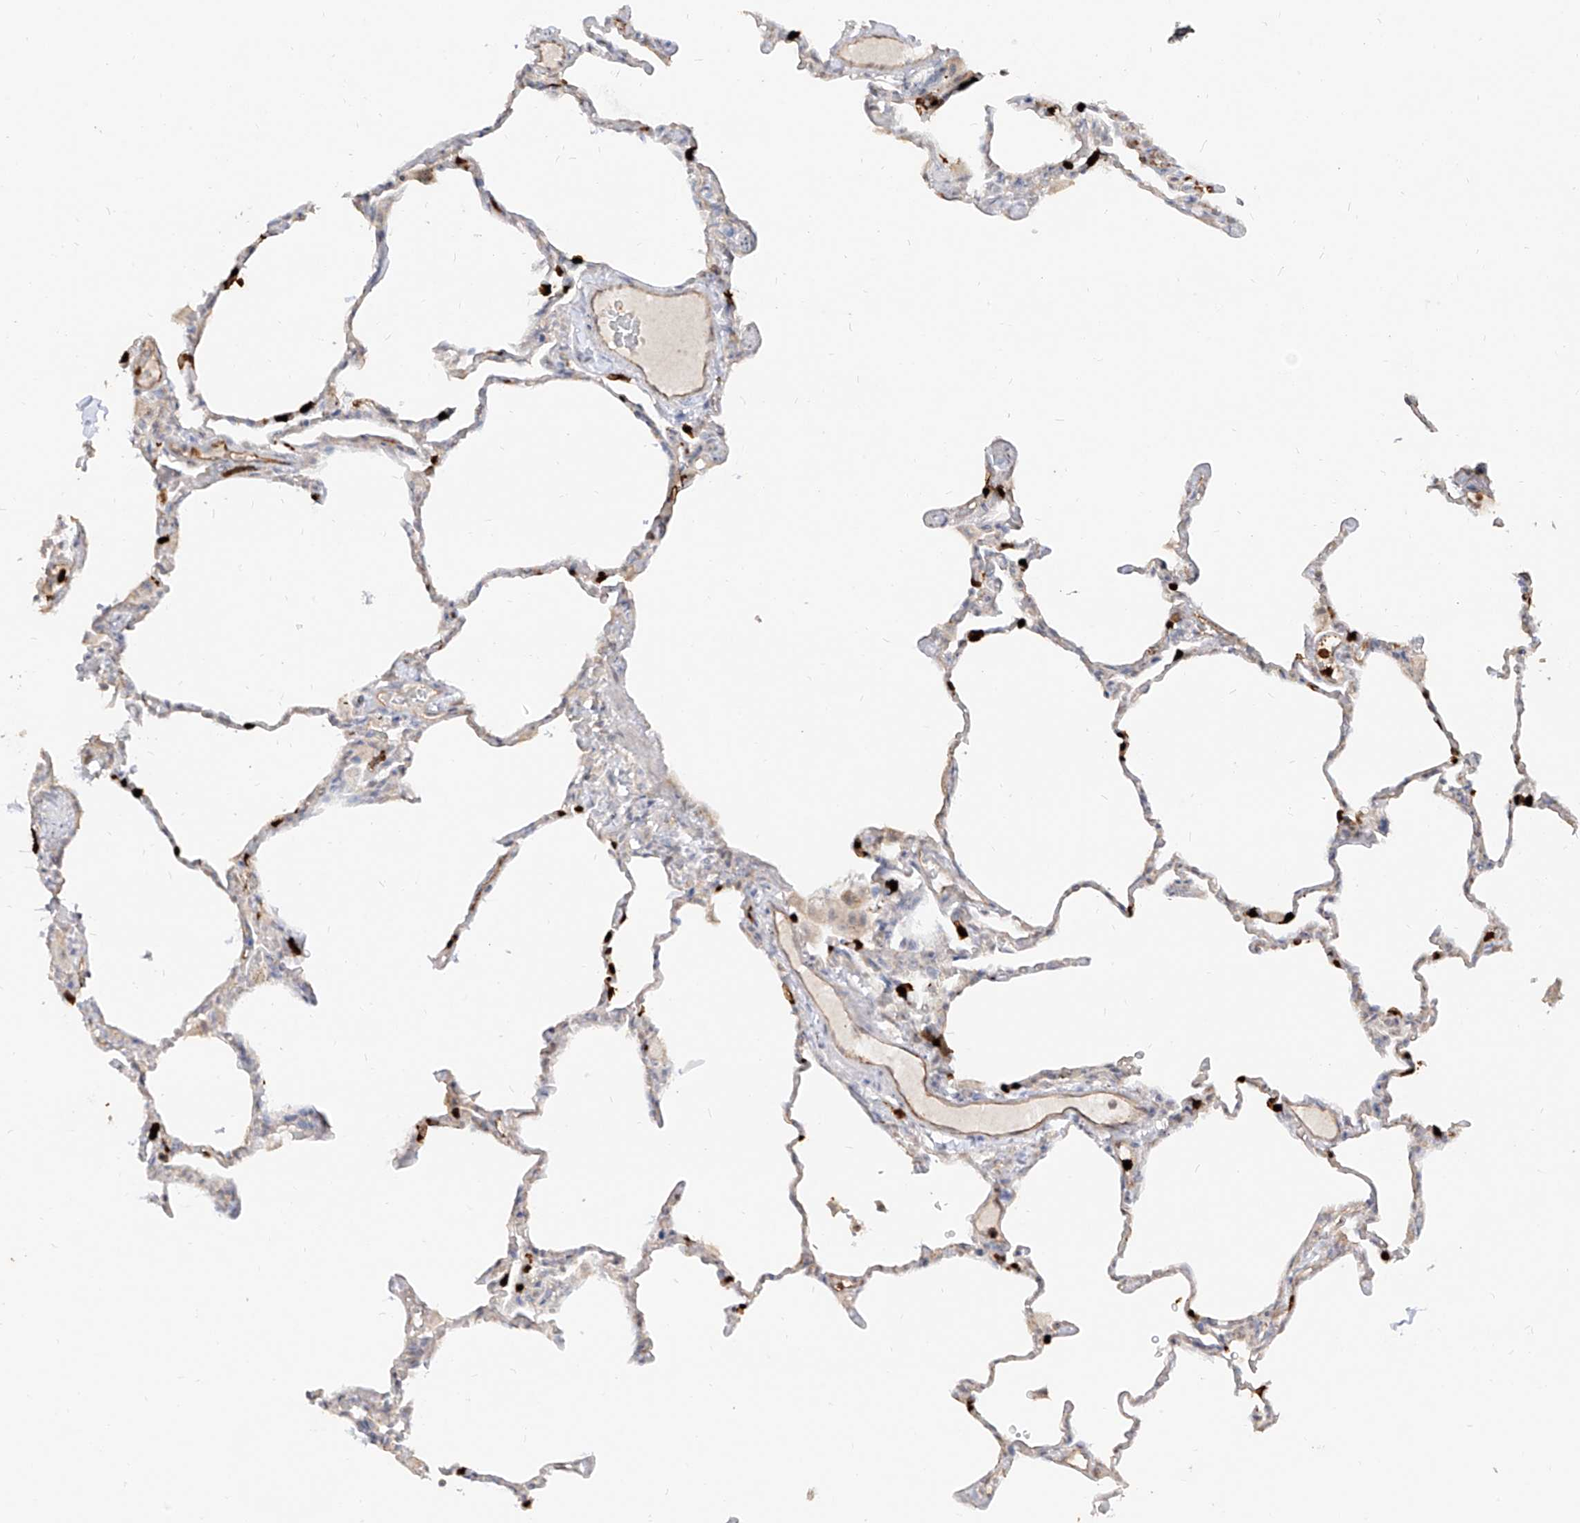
{"staining": {"intensity": "strong", "quantity": "<25%", "location": "cytoplasmic/membranous"}, "tissue": "lung", "cell_type": "Alveolar cells", "image_type": "normal", "snomed": [{"axis": "morphology", "description": "Normal tissue, NOS"}, {"axis": "topography", "description": "Lung"}], "caption": "Immunohistochemical staining of normal human lung reveals strong cytoplasmic/membranous protein staining in about <25% of alveolar cells.", "gene": "ZNF227", "patient": {"sex": "male", "age": 20}}